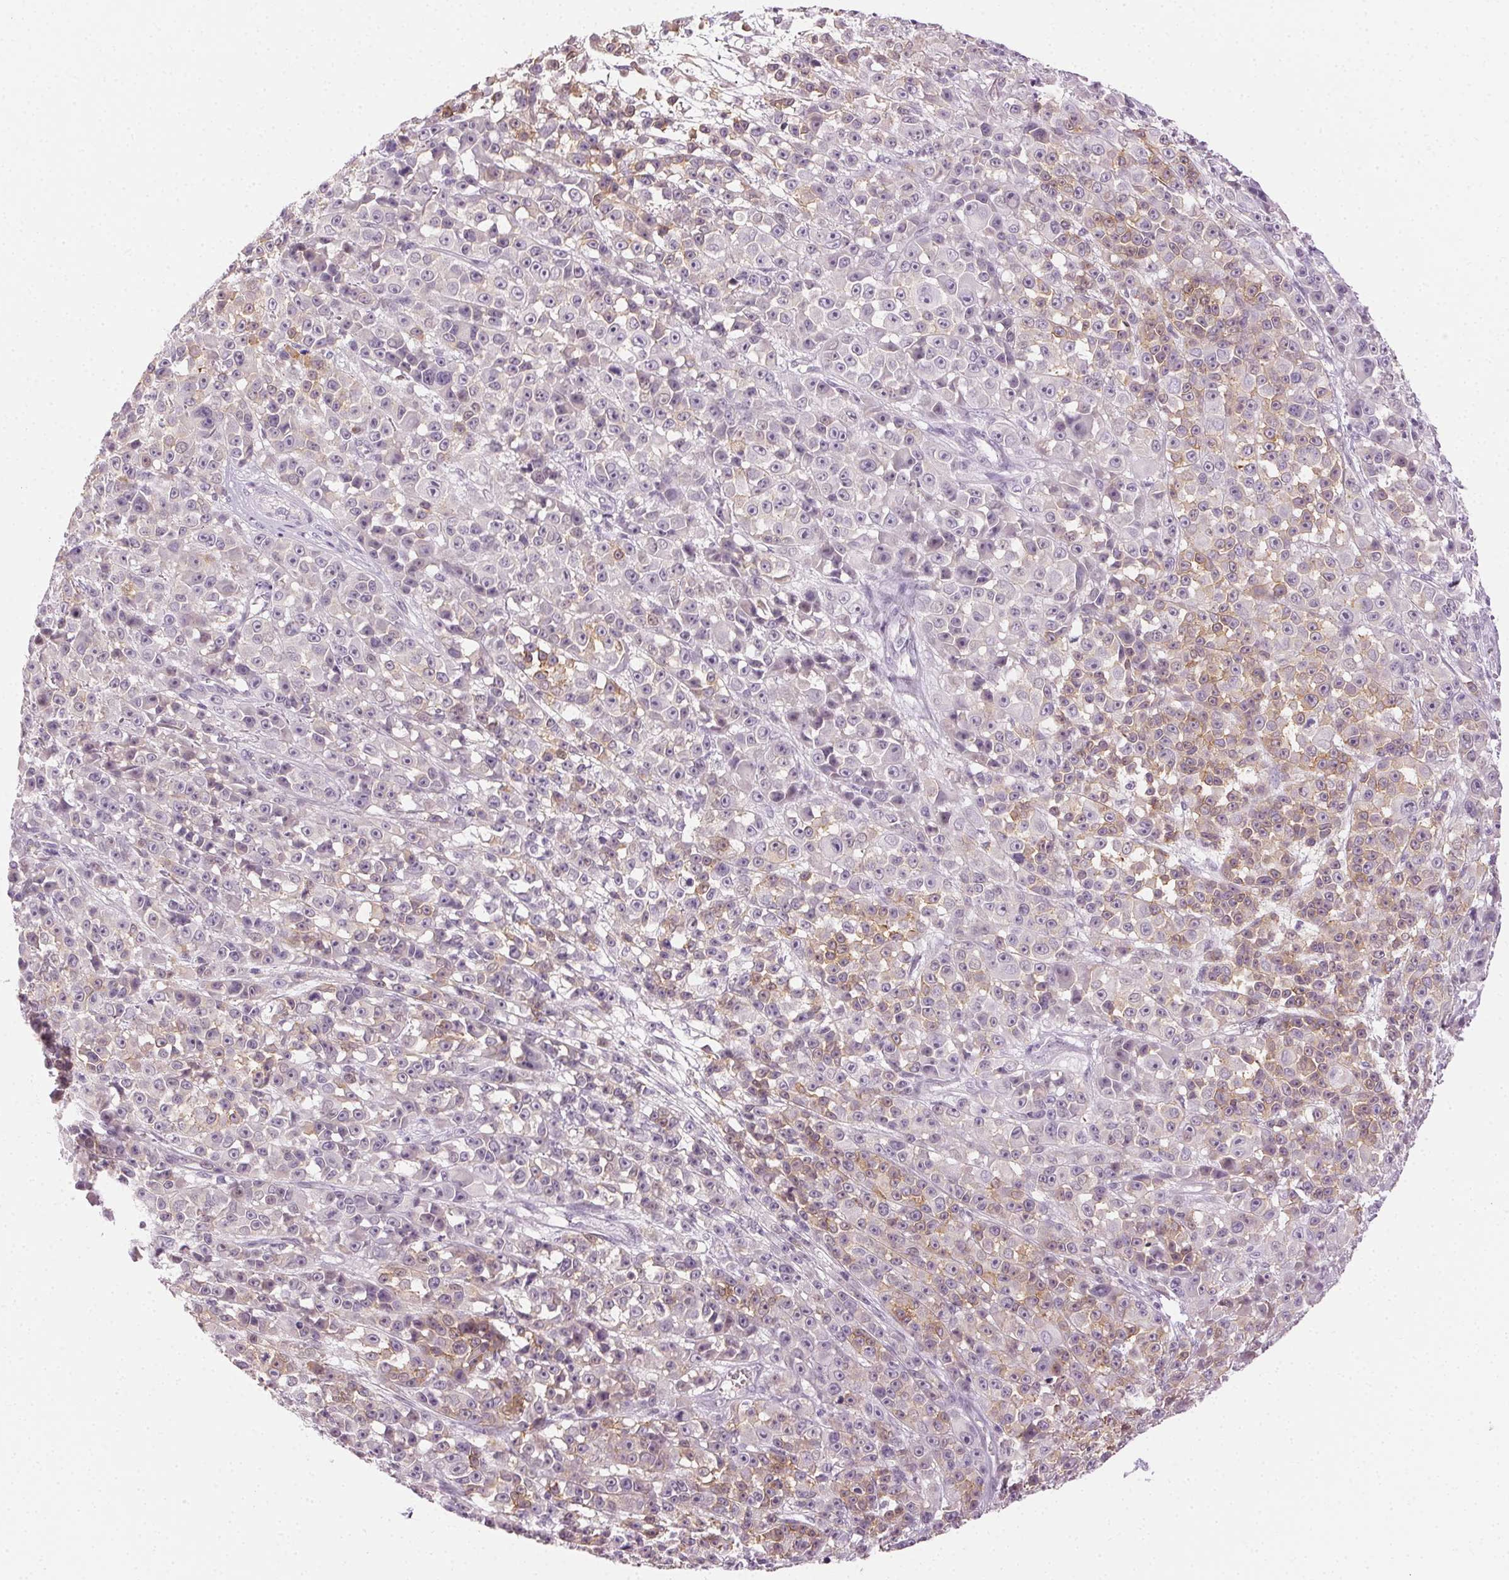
{"staining": {"intensity": "moderate", "quantity": "25%-75%", "location": "cytoplasmic/membranous"}, "tissue": "melanoma", "cell_type": "Tumor cells", "image_type": "cancer", "snomed": [{"axis": "morphology", "description": "Malignant melanoma, NOS"}, {"axis": "topography", "description": "Skin"}, {"axis": "topography", "description": "Skin of back"}], "caption": "Melanoma stained for a protein exhibits moderate cytoplasmic/membranous positivity in tumor cells.", "gene": "AIF1L", "patient": {"sex": "male", "age": 91}}